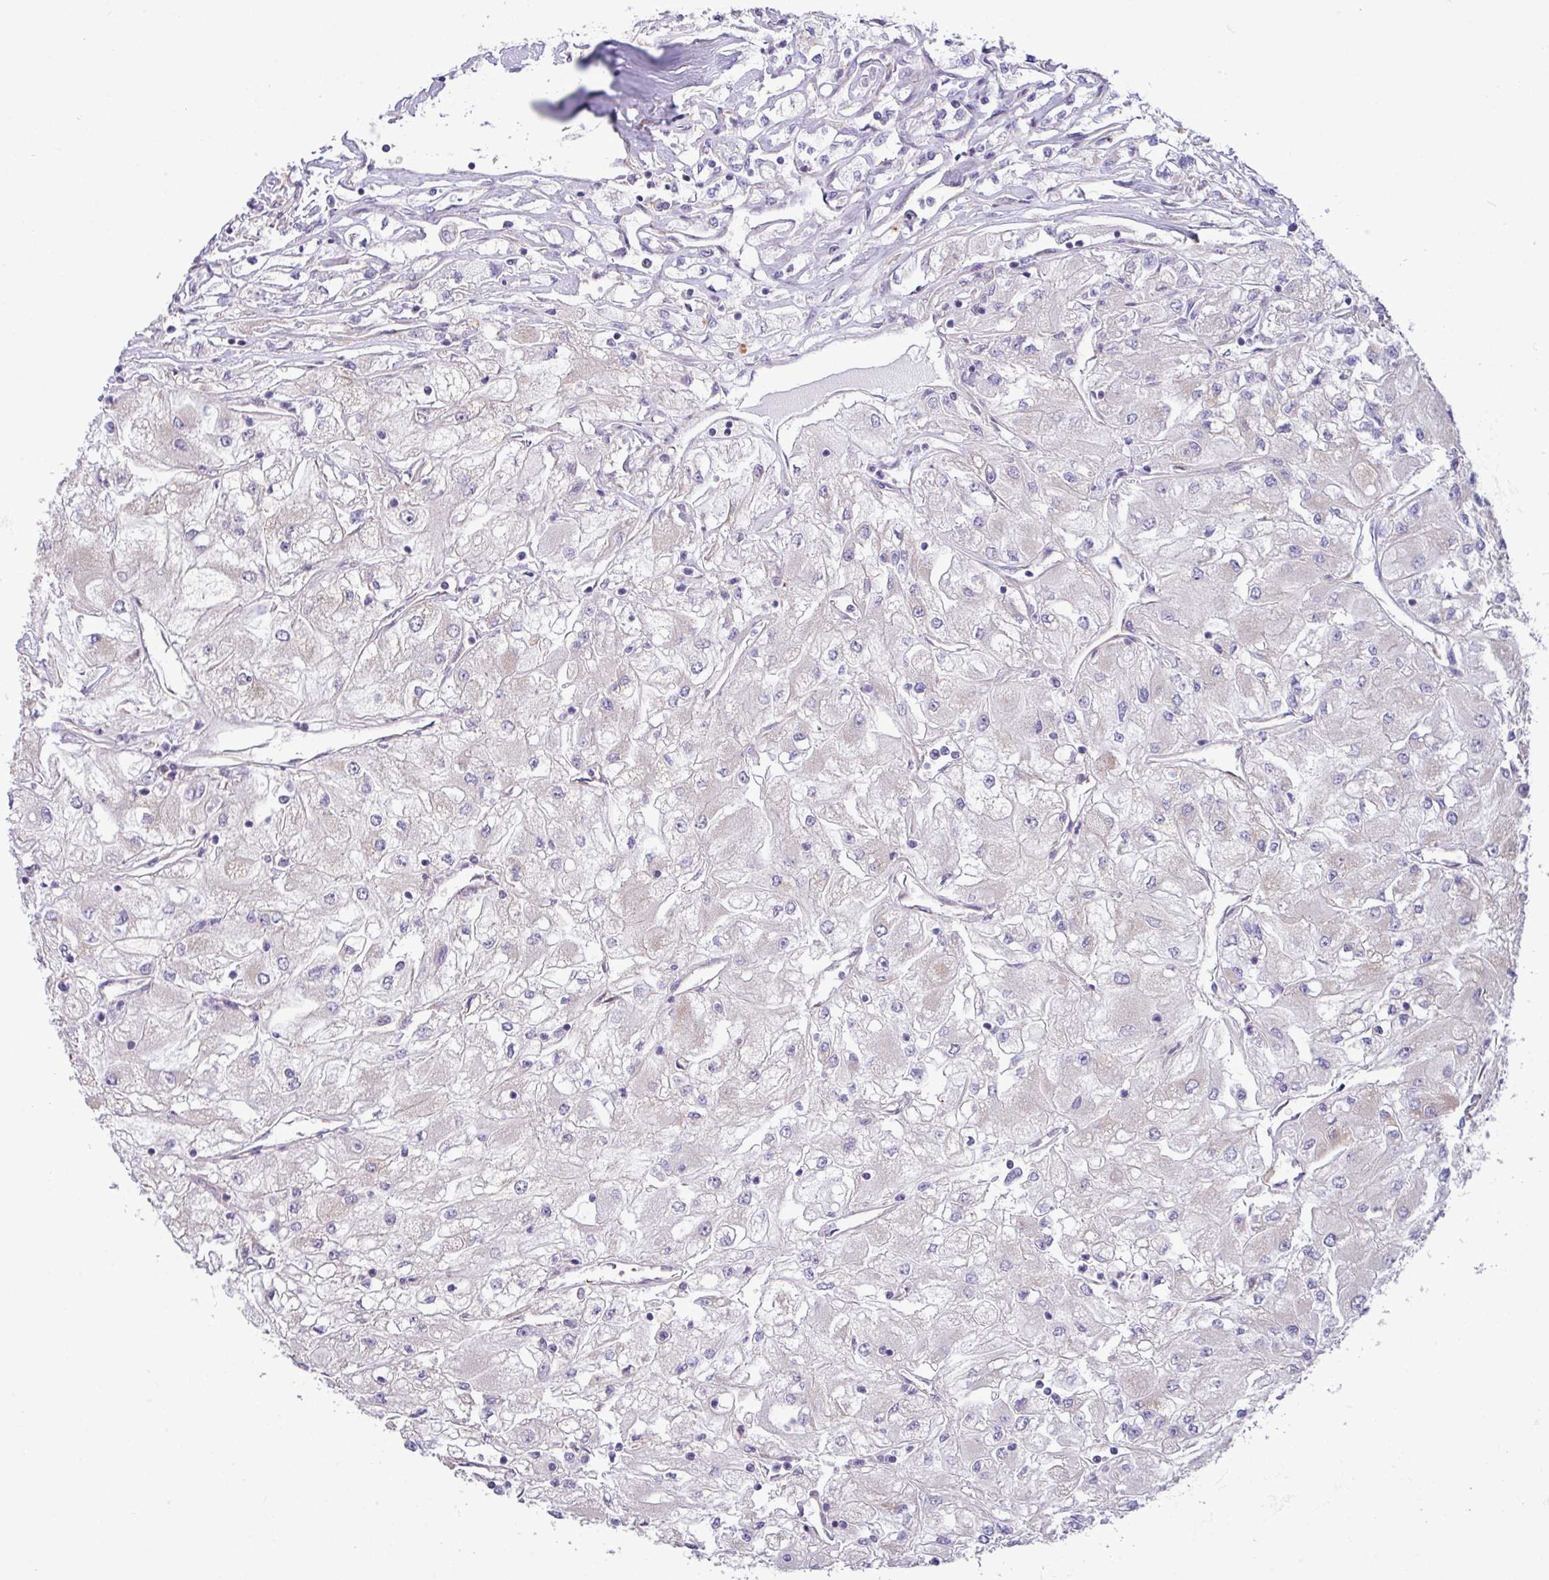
{"staining": {"intensity": "negative", "quantity": "none", "location": "none"}, "tissue": "renal cancer", "cell_type": "Tumor cells", "image_type": "cancer", "snomed": [{"axis": "morphology", "description": "Adenocarcinoma, NOS"}, {"axis": "topography", "description": "Kidney"}], "caption": "The micrograph demonstrates no staining of tumor cells in adenocarcinoma (renal).", "gene": "IRGC", "patient": {"sex": "male", "age": 80}}